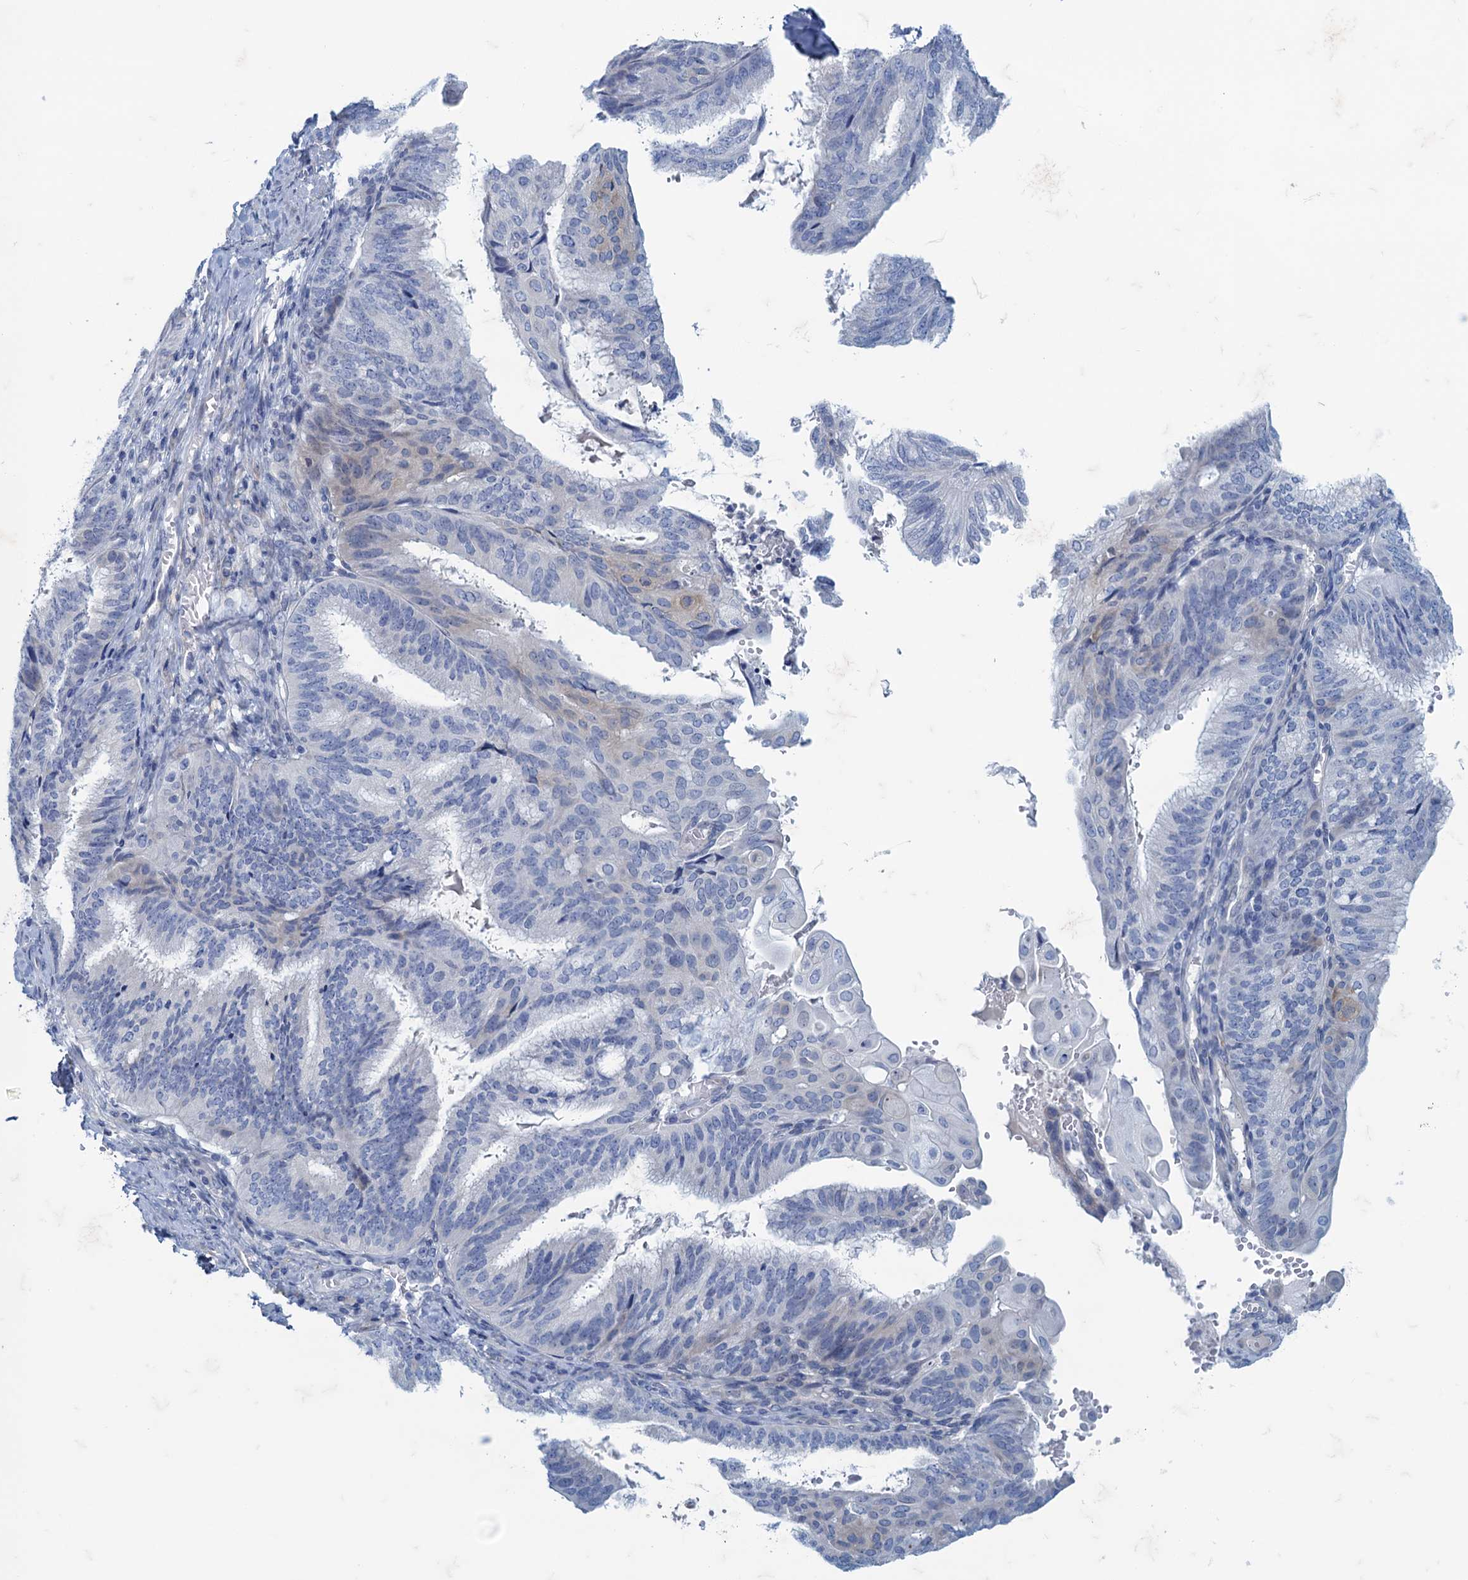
{"staining": {"intensity": "negative", "quantity": "none", "location": "none"}, "tissue": "endometrial cancer", "cell_type": "Tumor cells", "image_type": "cancer", "snomed": [{"axis": "morphology", "description": "Adenocarcinoma, NOS"}, {"axis": "topography", "description": "Endometrium"}], "caption": "IHC histopathology image of human adenocarcinoma (endometrial) stained for a protein (brown), which exhibits no staining in tumor cells.", "gene": "MAP1LC3A", "patient": {"sex": "female", "age": 49}}